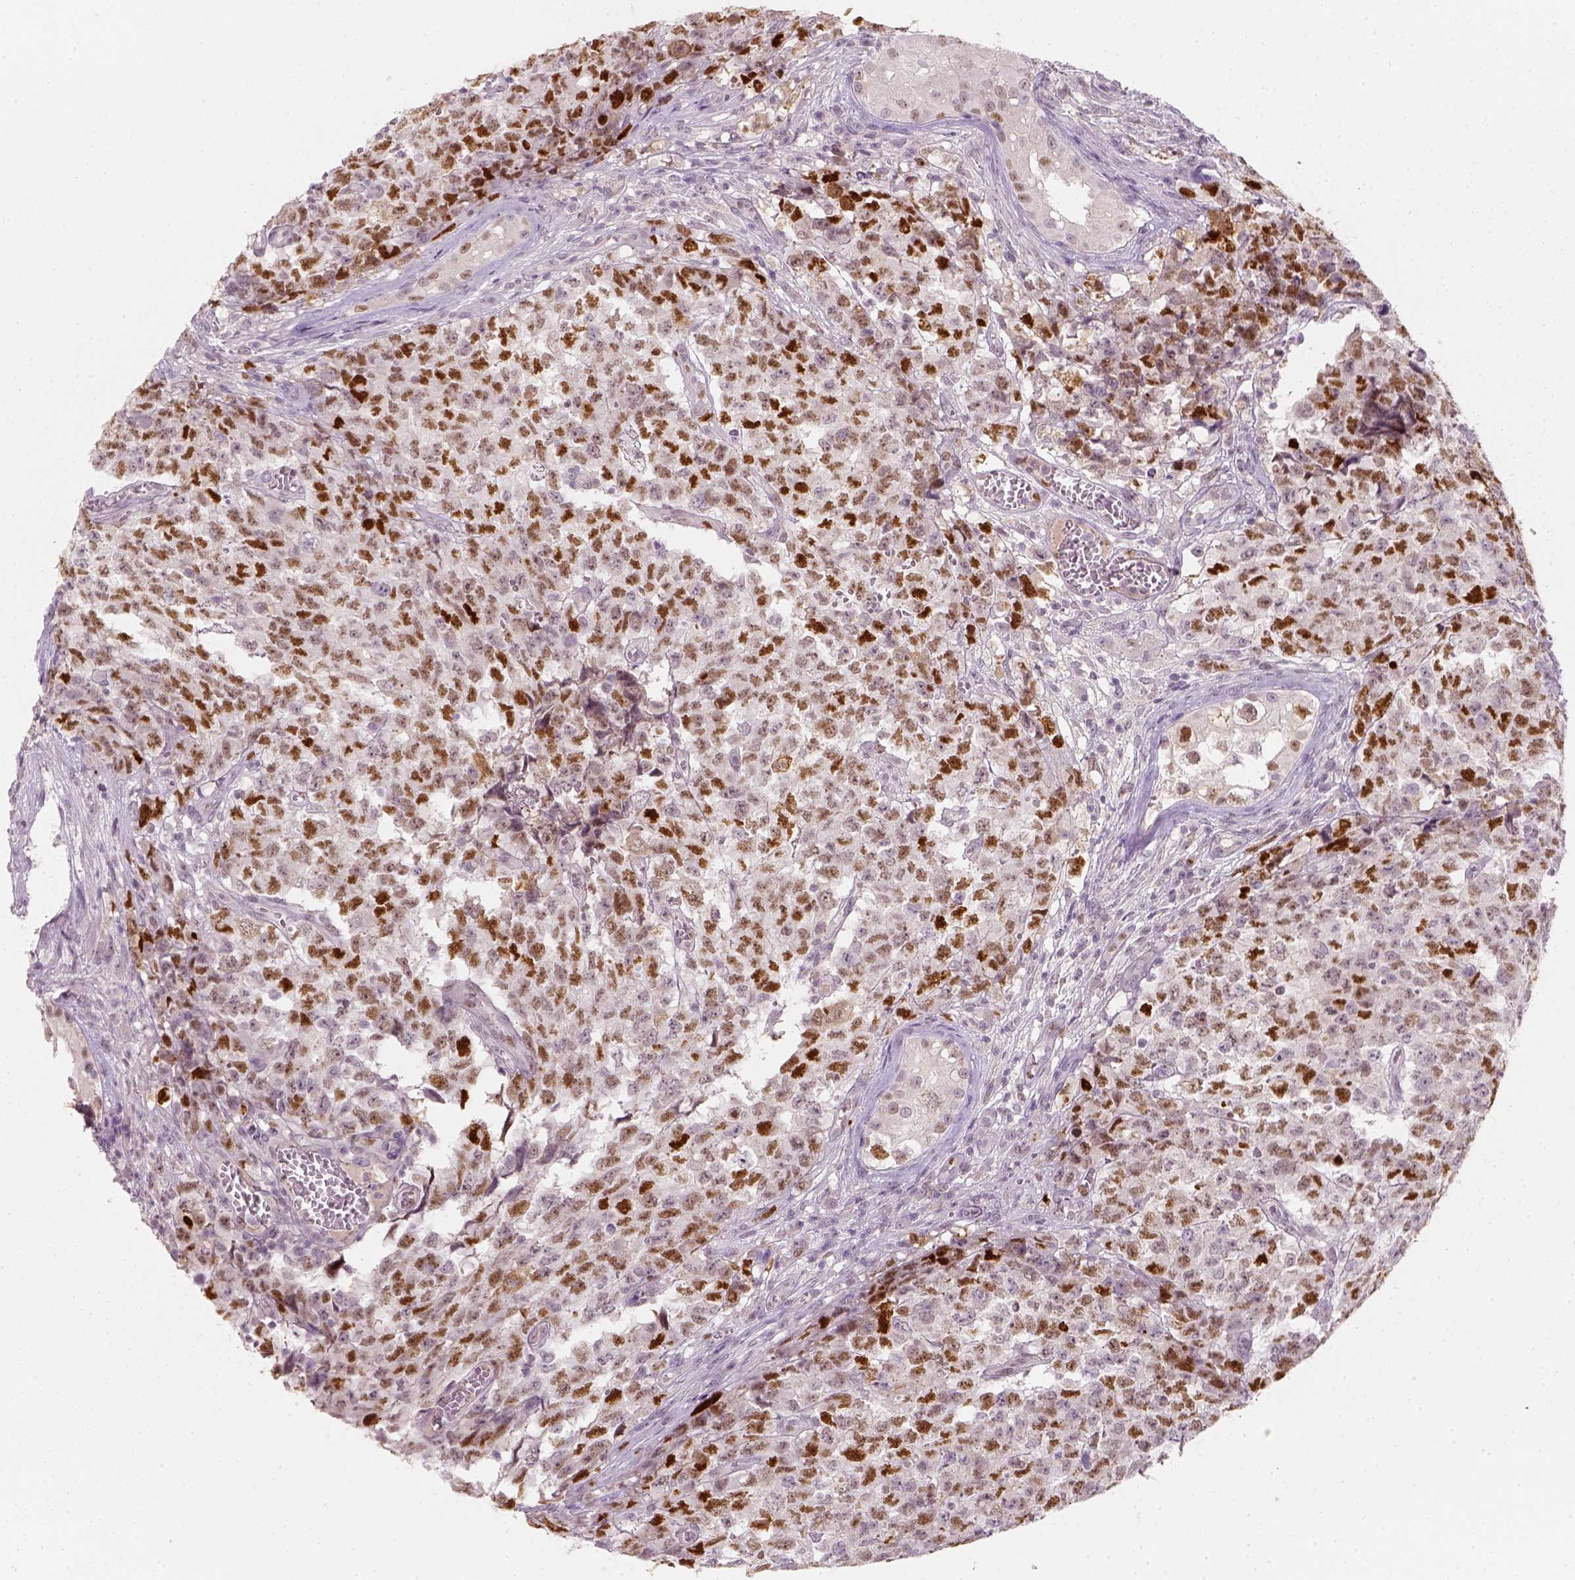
{"staining": {"intensity": "strong", "quantity": ">75%", "location": "nuclear"}, "tissue": "testis cancer", "cell_type": "Tumor cells", "image_type": "cancer", "snomed": [{"axis": "morphology", "description": "Carcinoma, Embryonal, NOS"}, {"axis": "topography", "description": "Testis"}], "caption": "Testis embryonal carcinoma stained with a brown dye shows strong nuclear positive expression in about >75% of tumor cells.", "gene": "TP53", "patient": {"sex": "male", "age": 23}}